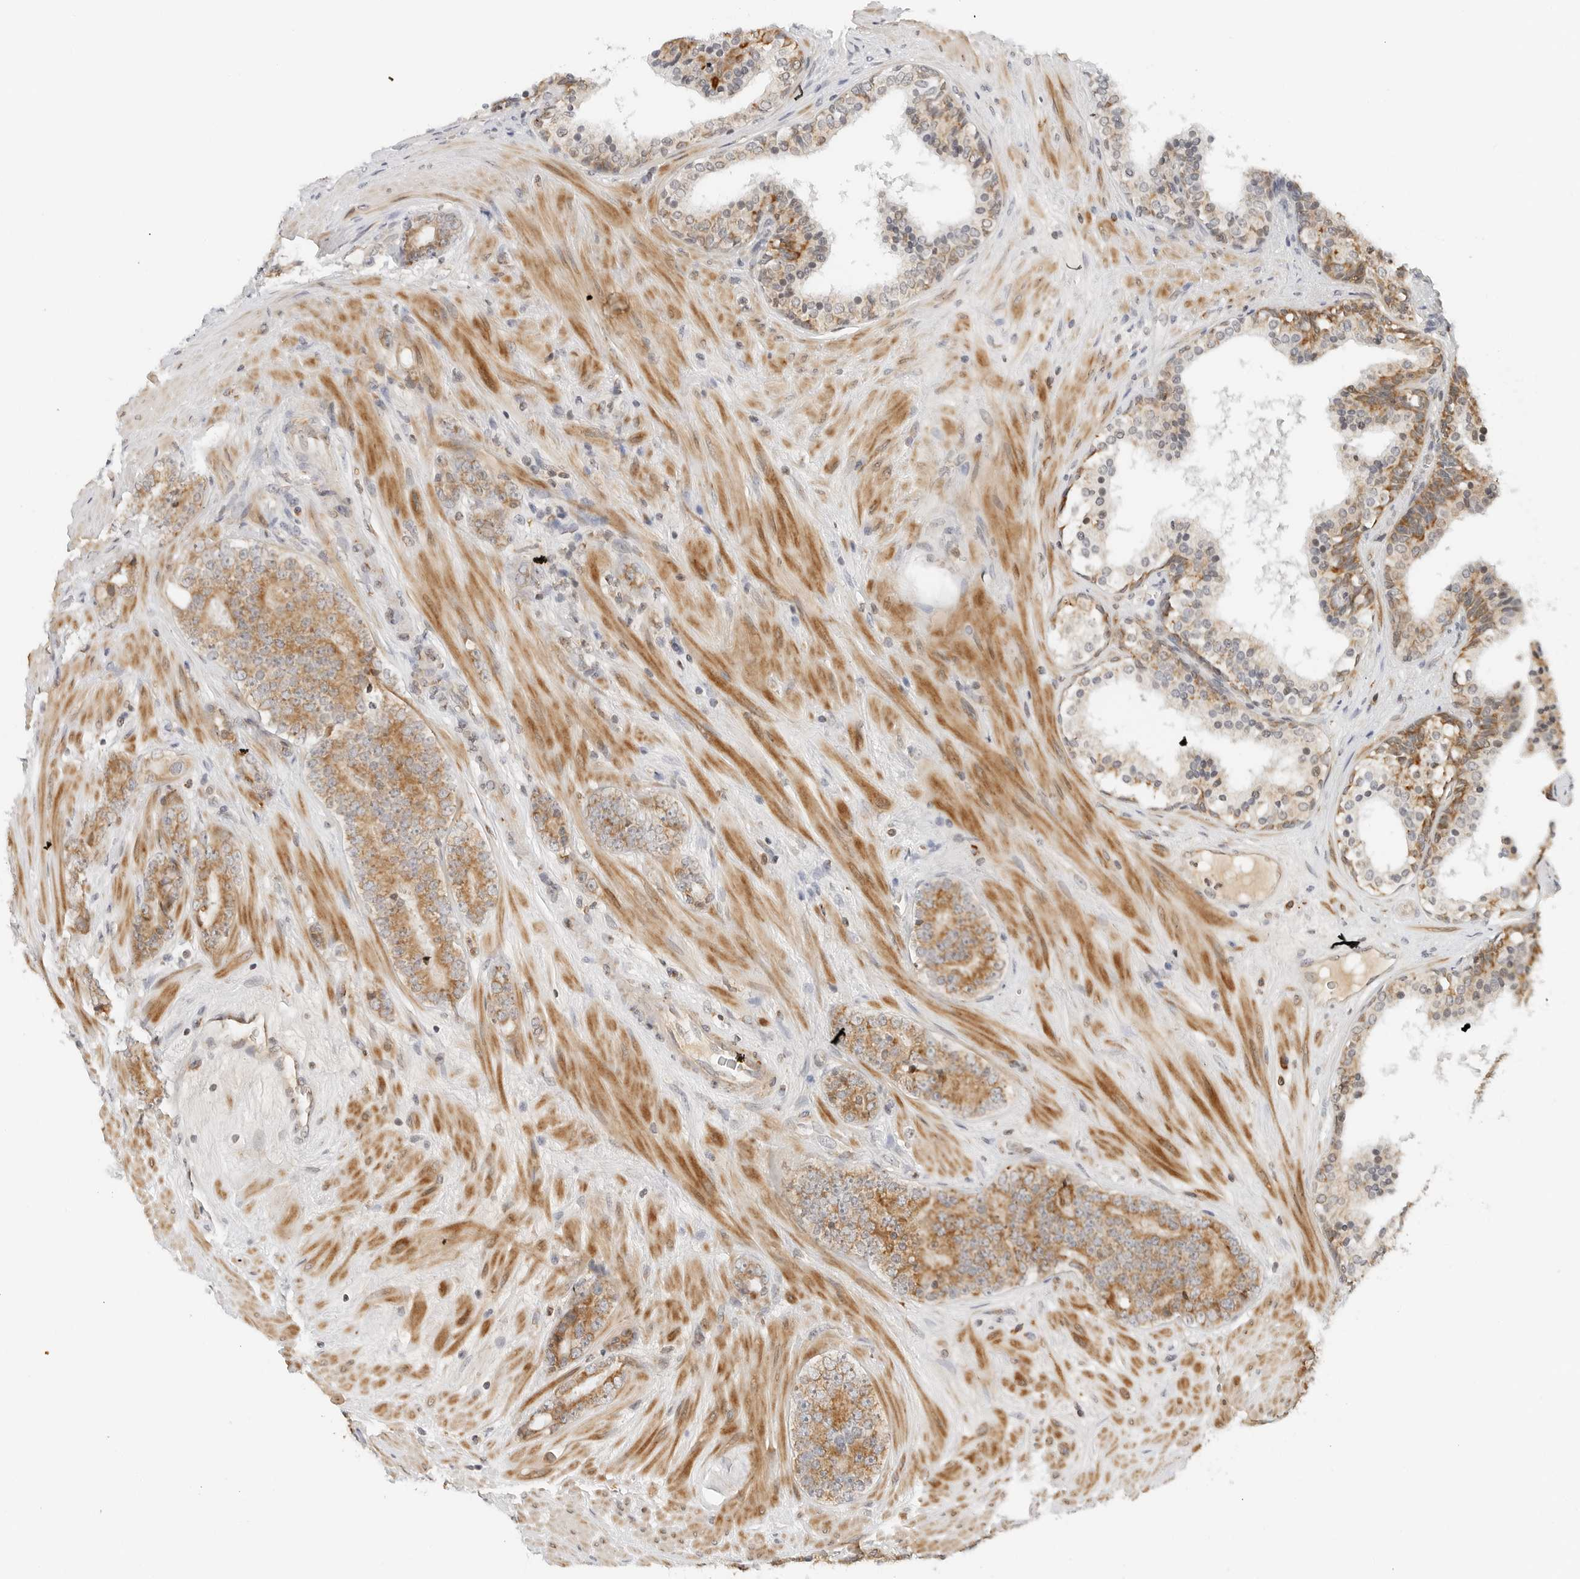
{"staining": {"intensity": "moderate", "quantity": ">75%", "location": "cytoplasmic/membranous"}, "tissue": "prostate cancer", "cell_type": "Tumor cells", "image_type": "cancer", "snomed": [{"axis": "morphology", "description": "Adenocarcinoma, High grade"}, {"axis": "topography", "description": "Prostate"}], "caption": "Prostate cancer (high-grade adenocarcinoma) was stained to show a protein in brown. There is medium levels of moderate cytoplasmic/membranous expression in approximately >75% of tumor cells. (Stains: DAB in brown, nuclei in blue, Microscopy: brightfield microscopy at high magnification).", "gene": "DYRK4", "patient": {"sex": "male", "age": 56}}